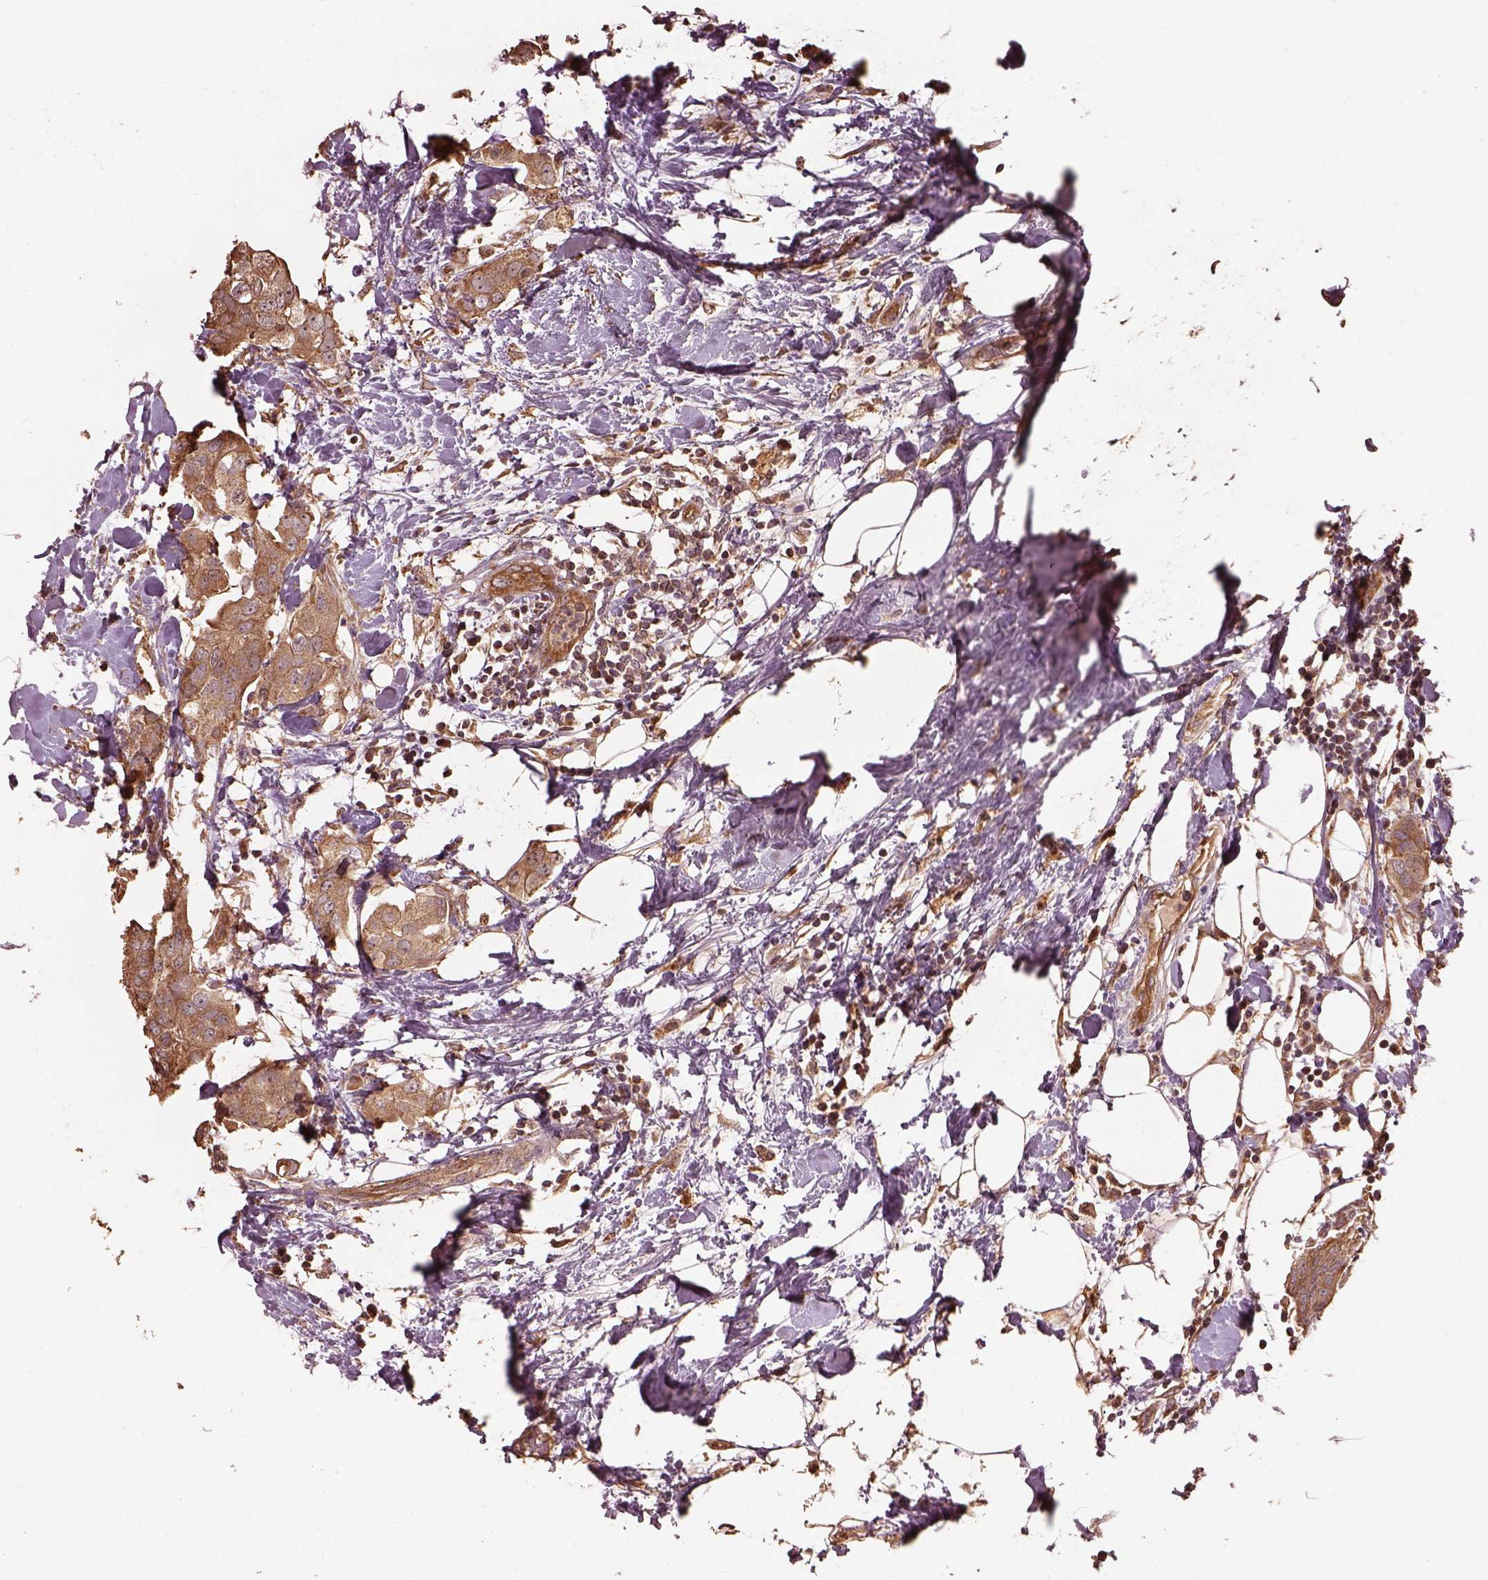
{"staining": {"intensity": "strong", "quantity": ">75%", "location": "cytoplasmic/membranous"}, "tissue": "breast cancer", "cell_type": "Tumor cells", "image_type": "cancer", "snomed": [{"axis": "morphology", "description": "Normal tissue, NOS"}, {"axis": "morphology", "description": "Duct carcinoma"}, {"axis": "topography", "description": "Breast"}], "caption": "A brown stain highlights strong cytoplasmic/membranous positivity of a protein in human breast invasive ductal carcinoma tumor cells.", "gene": "METTL4", "patient": {"sex": "female", "age": 40}}